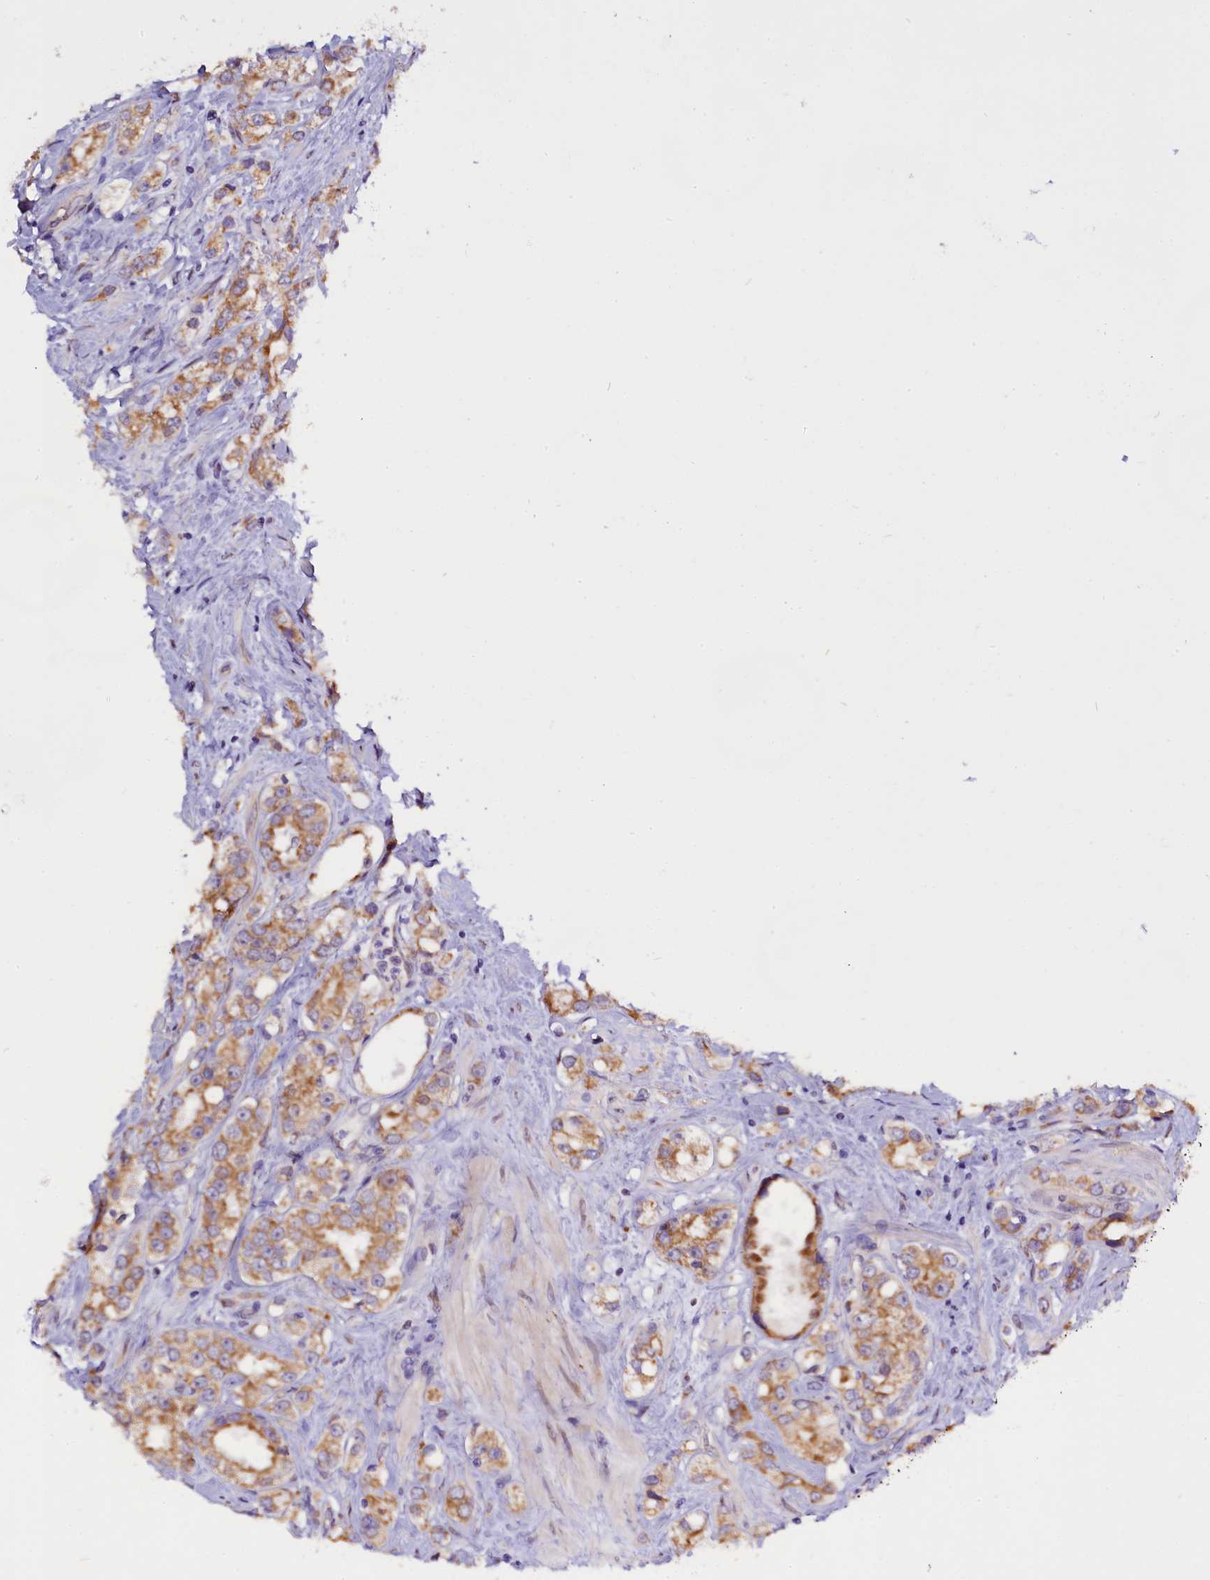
{"staining": {"intensity": "moderate", "quantity": ">75%", "location": "cytoplasmic/membranous"}, "tissue": "prostate cancer", "cell_type": "Tumor cells", "image_type": "cancer", "snomed": [{"axis": "morphology", "description": "Adenocarcinoma, NOS"}, {"axis": "topography", "description": "Prostate"}], "caption": "This photomicrograph displays IHC staining of adenocarcinoma (prostate), with medium moderate cytoplasmic/membranous staining in about >75% of tumor cells.", "gene": "UACA", "patient": {"sex": "male", "age": 79}}